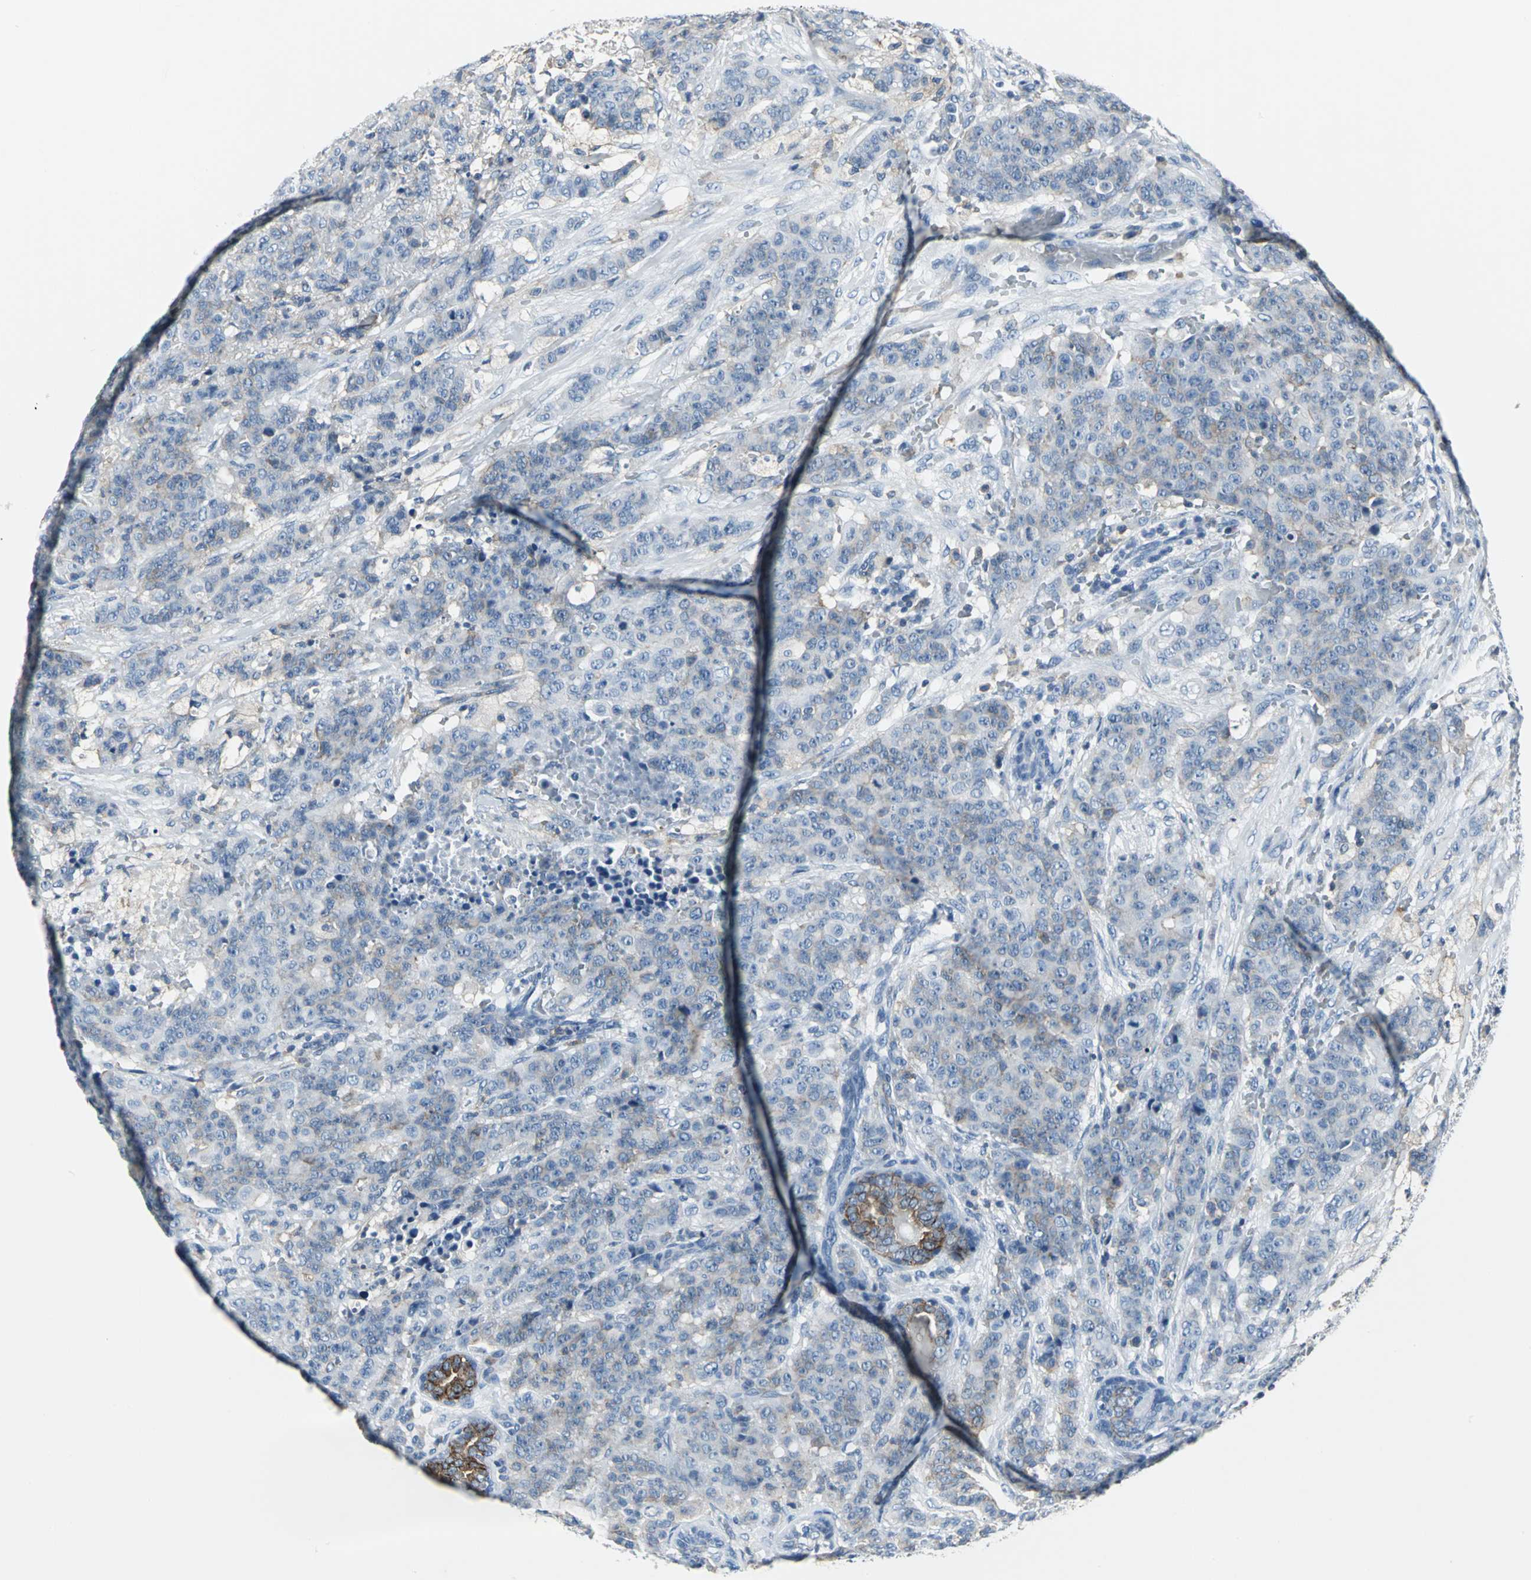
{"staining": {"intensity": "weak", "quantity": ">75%", "location": "cytoplasmic/membranous"}, "tissue": "breast cancer", "cell_type": "Tumor cells", "image_type": "cancer", "snomed": [{"axis": "morphology", "description": "Duct carcinoma"}, {"axis": "topography", "description": "Breast"}], "caption": "Approximately >75% of tumor cells in human breast cancer show weak cytoplasmic/membranous protein expression as visualized by brown immunohistochemical staining.", "gene": "IQGAP2", "patient": {"sex": "female", "age": 40}}